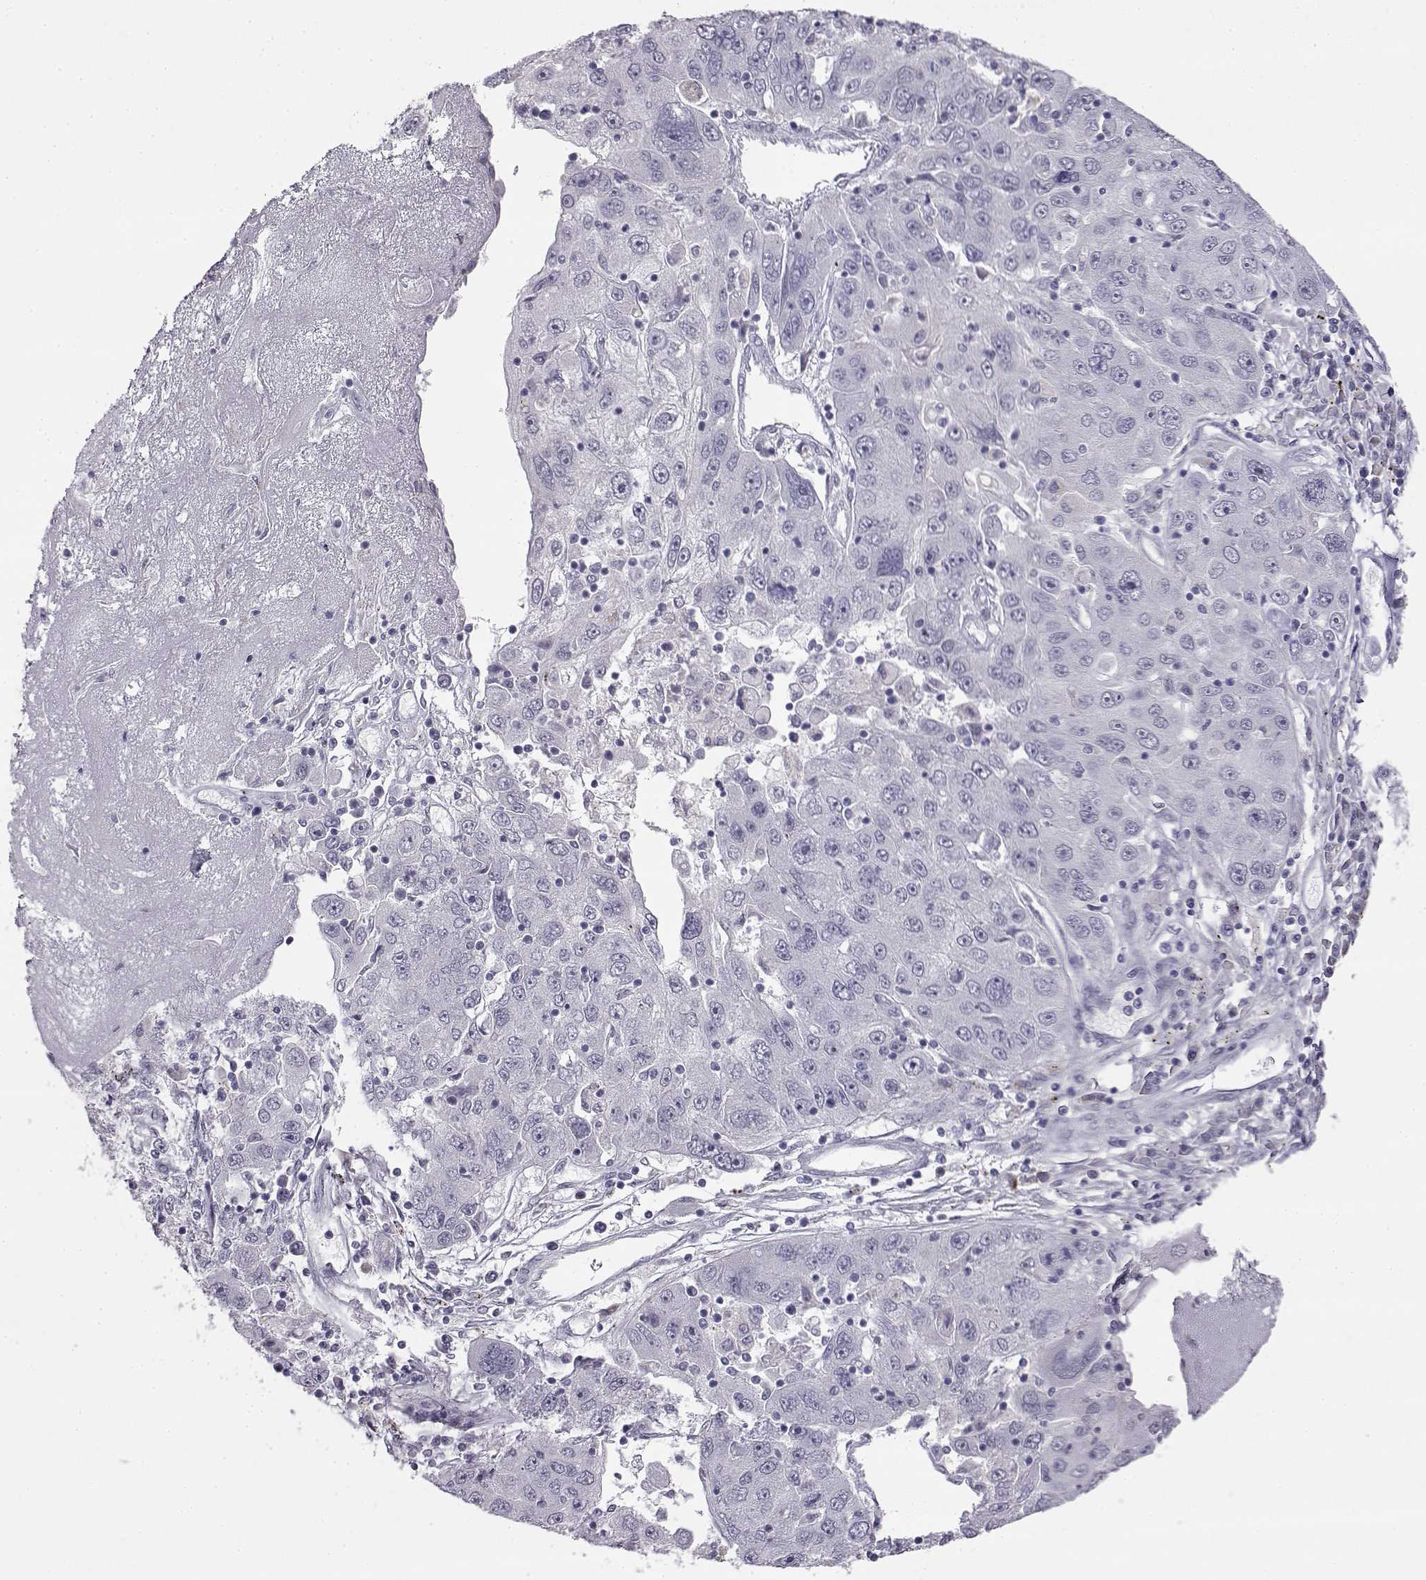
{"staining": {"intensity": "negative", "quantity": "none", "location": "none"}, "tissue": "stomach cancer", "cell_type": "Tumor cells", "image_type": "cancer", "snomed": [{"axis": "morphology", "description": "Adenocarcinoma, NOS"}, {"axis": "topography", "description": "Stomach"}], "caption": "Immunohistochemical staining of human stomach cancer (adenocarcinoma) exhibits no significant expression in tumor cells.", "gene": "VGF", "patient": {"sex": "male", "age": 56}}